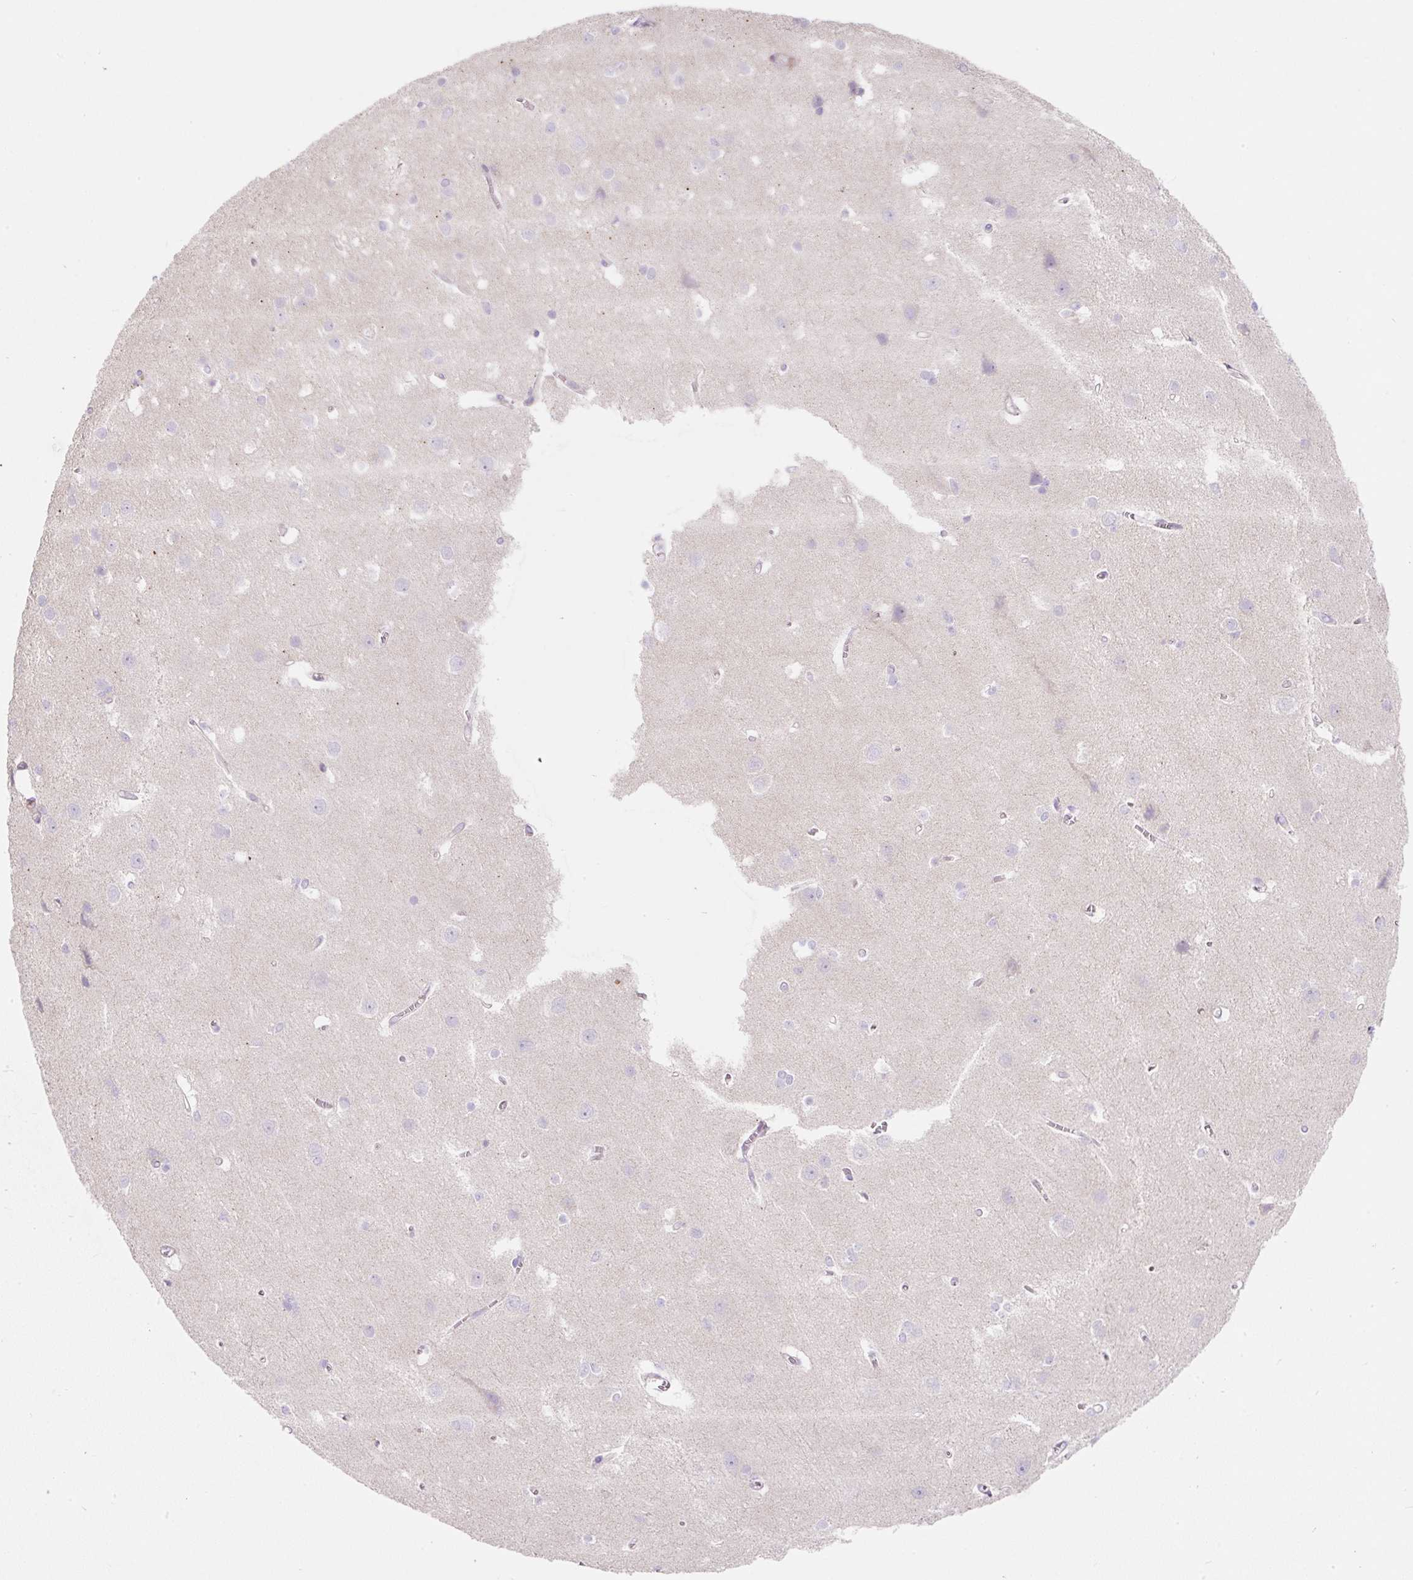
{"staining": {"intensity": "negative", "quantity": "none", "location": "none"}, "tissue": "cerebral cortex", "cell_type": "Endothelial cells", "image_type": "normal", "snomed": [{"axis": "morphology", "description": "Normal tissue, NOS"}, {"axis": "topography", "description": "Cerebral cortex"}], "caption": "Endothelial cells show no significant expression in benign cerebral cortex. (DAB (3,3'-diaminobenzidine) immunohistochemistry (IHC), high magnification).", "gene": "ERAP2", "patient": {"sex": "male", "age": 37}}